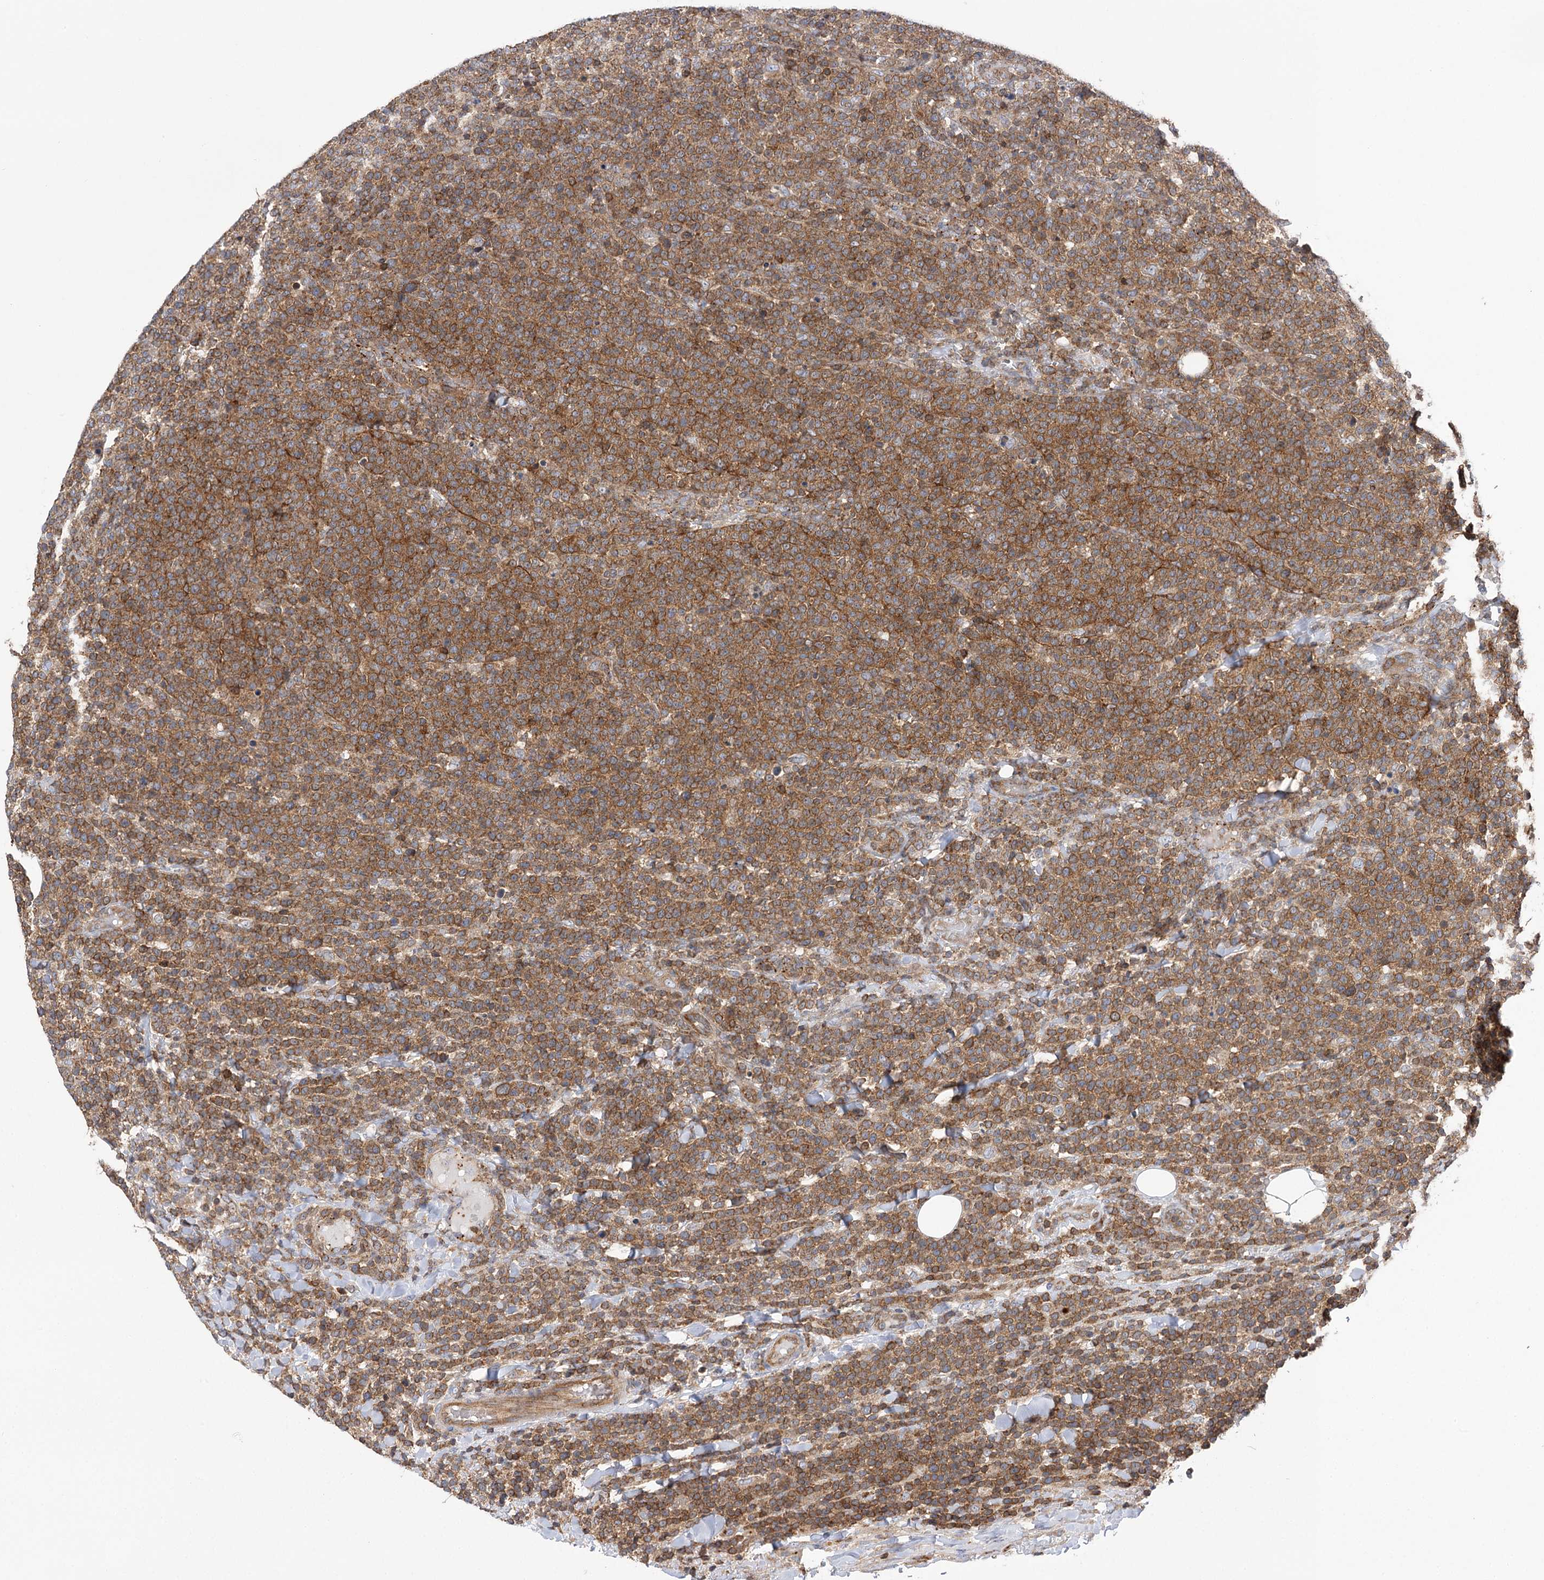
{"staining": {"intensity": "moderate", "quantity": ">75%", "location": "cytoplasmic/membranous"}, "tissue": "lymphoma", "cell_type": "Tumor cells", "image_type": "cancer", "snomed": [{"axis": "morphology", "description": "Malignant lymphoma, non-Hodgkin's type, High grade"}, {"axis": "topography", "description": "Lymph node"}], "caption": "The image exhibits immunohistochemical staining of lymphoma. There is moderate cytoplasmic/membranous staining is appreciated in approximately >75% of tumor cells. Ihc stains the protein in brown and the nuclei are stained blue.", "gene": "VPS37B", "patient": {"sex": "male", "age": 61}}